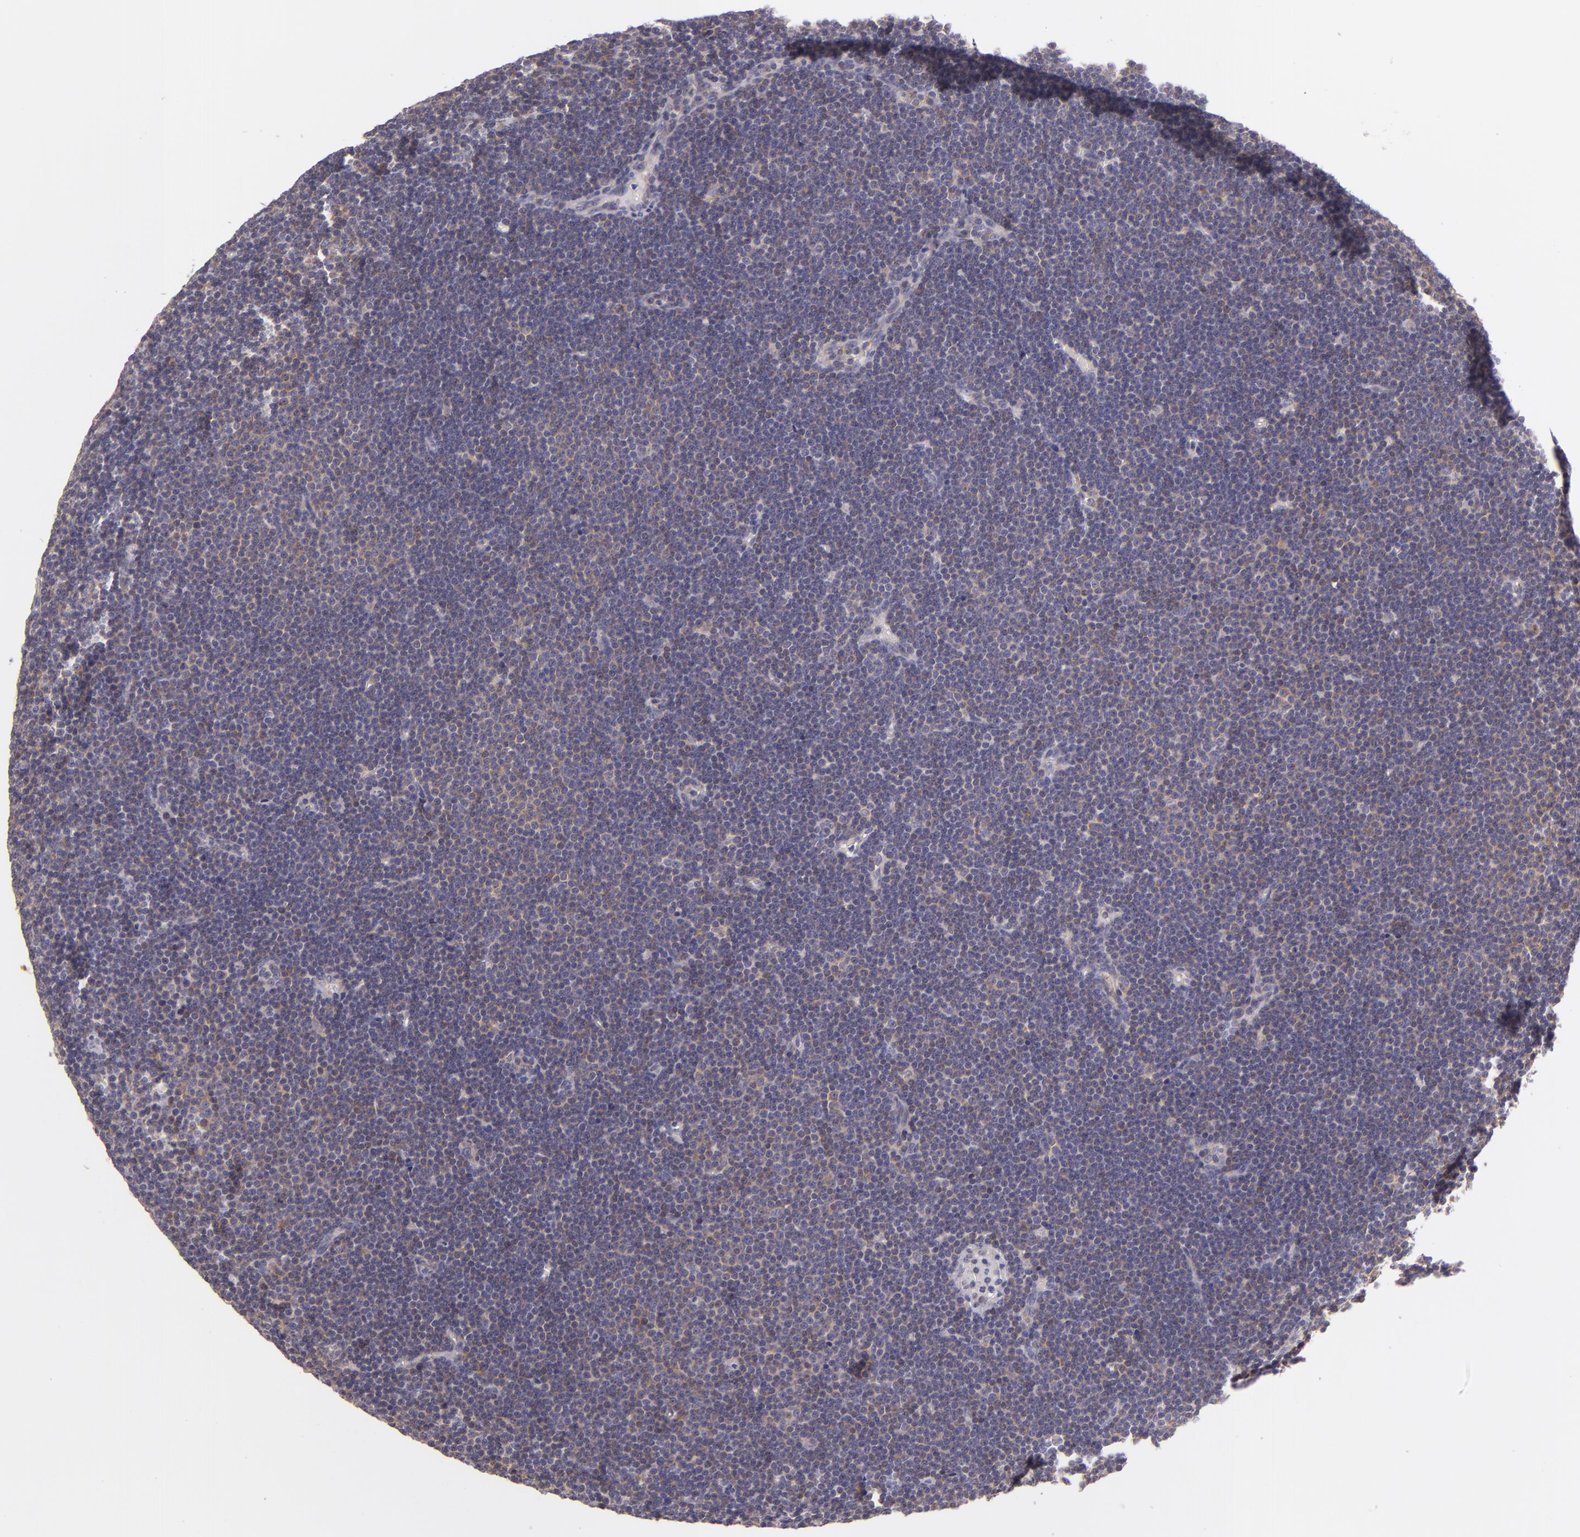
{"staining": {"intensity": "weak", "quantity": "<25%", "location": "cytoplasmic/membranous"}, "tissue": "lymphoma", "cell_type": "Tumor cells", "image_type": "cancer", "snomed": [{"axis": "morphology", "description": "Malignant lymphoma, non-Hodgkin's type, Low grade"}, {"axis": "topography", "description": "Lymph node"}], "caption": "The image reveals no significant positivity in tumor cells of malignant lymphoma, non-Hodgkin's type (low-grade).", "gene": "UPF3B", "patient": {"sex": "female", "age": 73}}